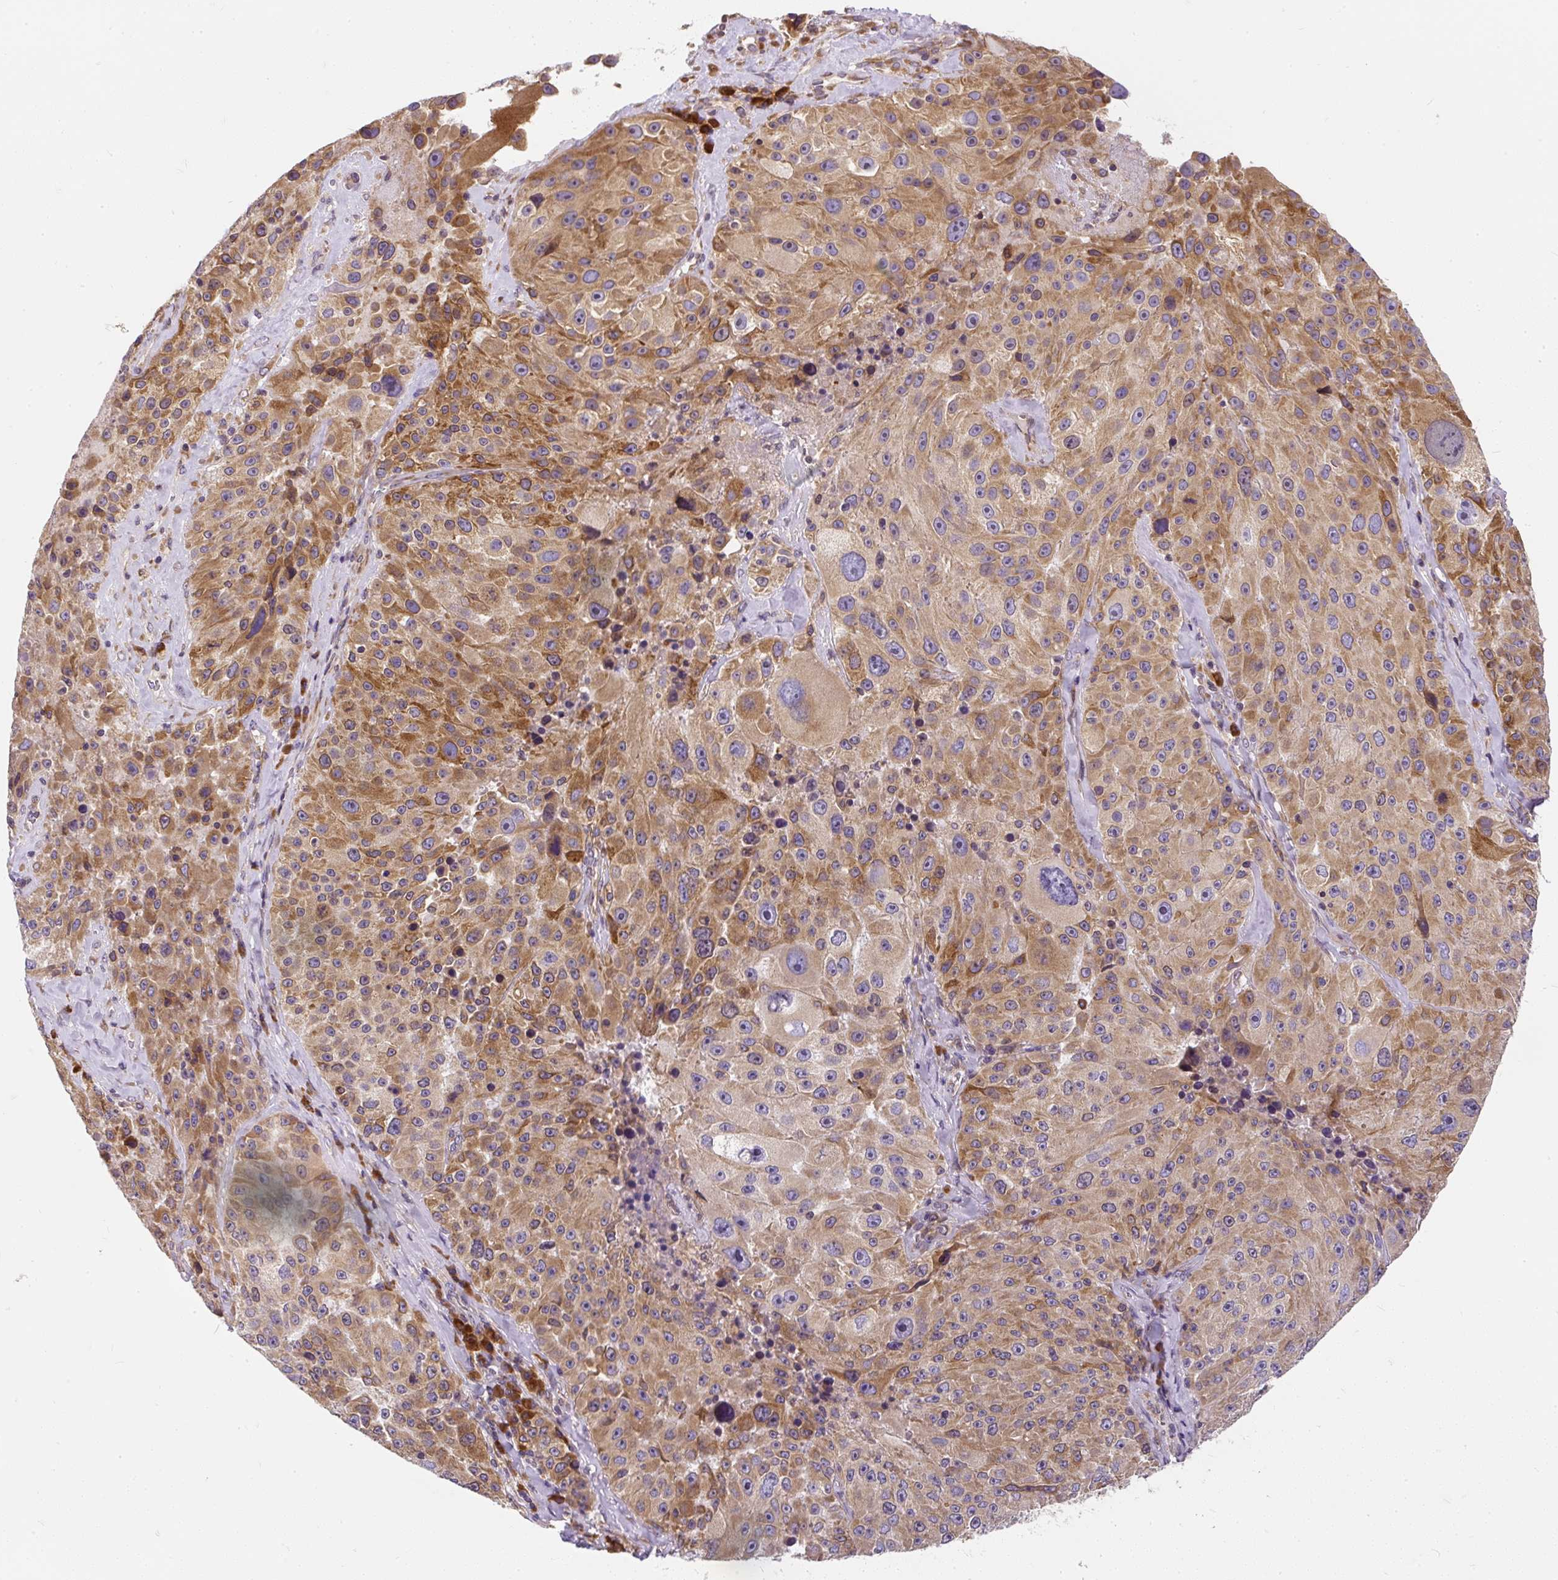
{"staining": {"intensity": "moderate", "quantity": ">75%", "location": "cytoplasmic/membranous"}, "tissue": "melanoma", "cell_type": "Tumor cells", "image_type": "cancer", "snomed": [{"axis": "morphology", "description": "Malignant melanoma, Metastatic site"}, {"axis": "topography", "description": "Lymph node"}], "caption": "Malignant melanoma (metastatic site) was stained to show a protein in brown. There is medium levels of moderate cytoplasmic/membranous staining in about >75% of tumor cells.", "gene": "CYP20A1", "patient": {"sex": "male", "age": 62}}